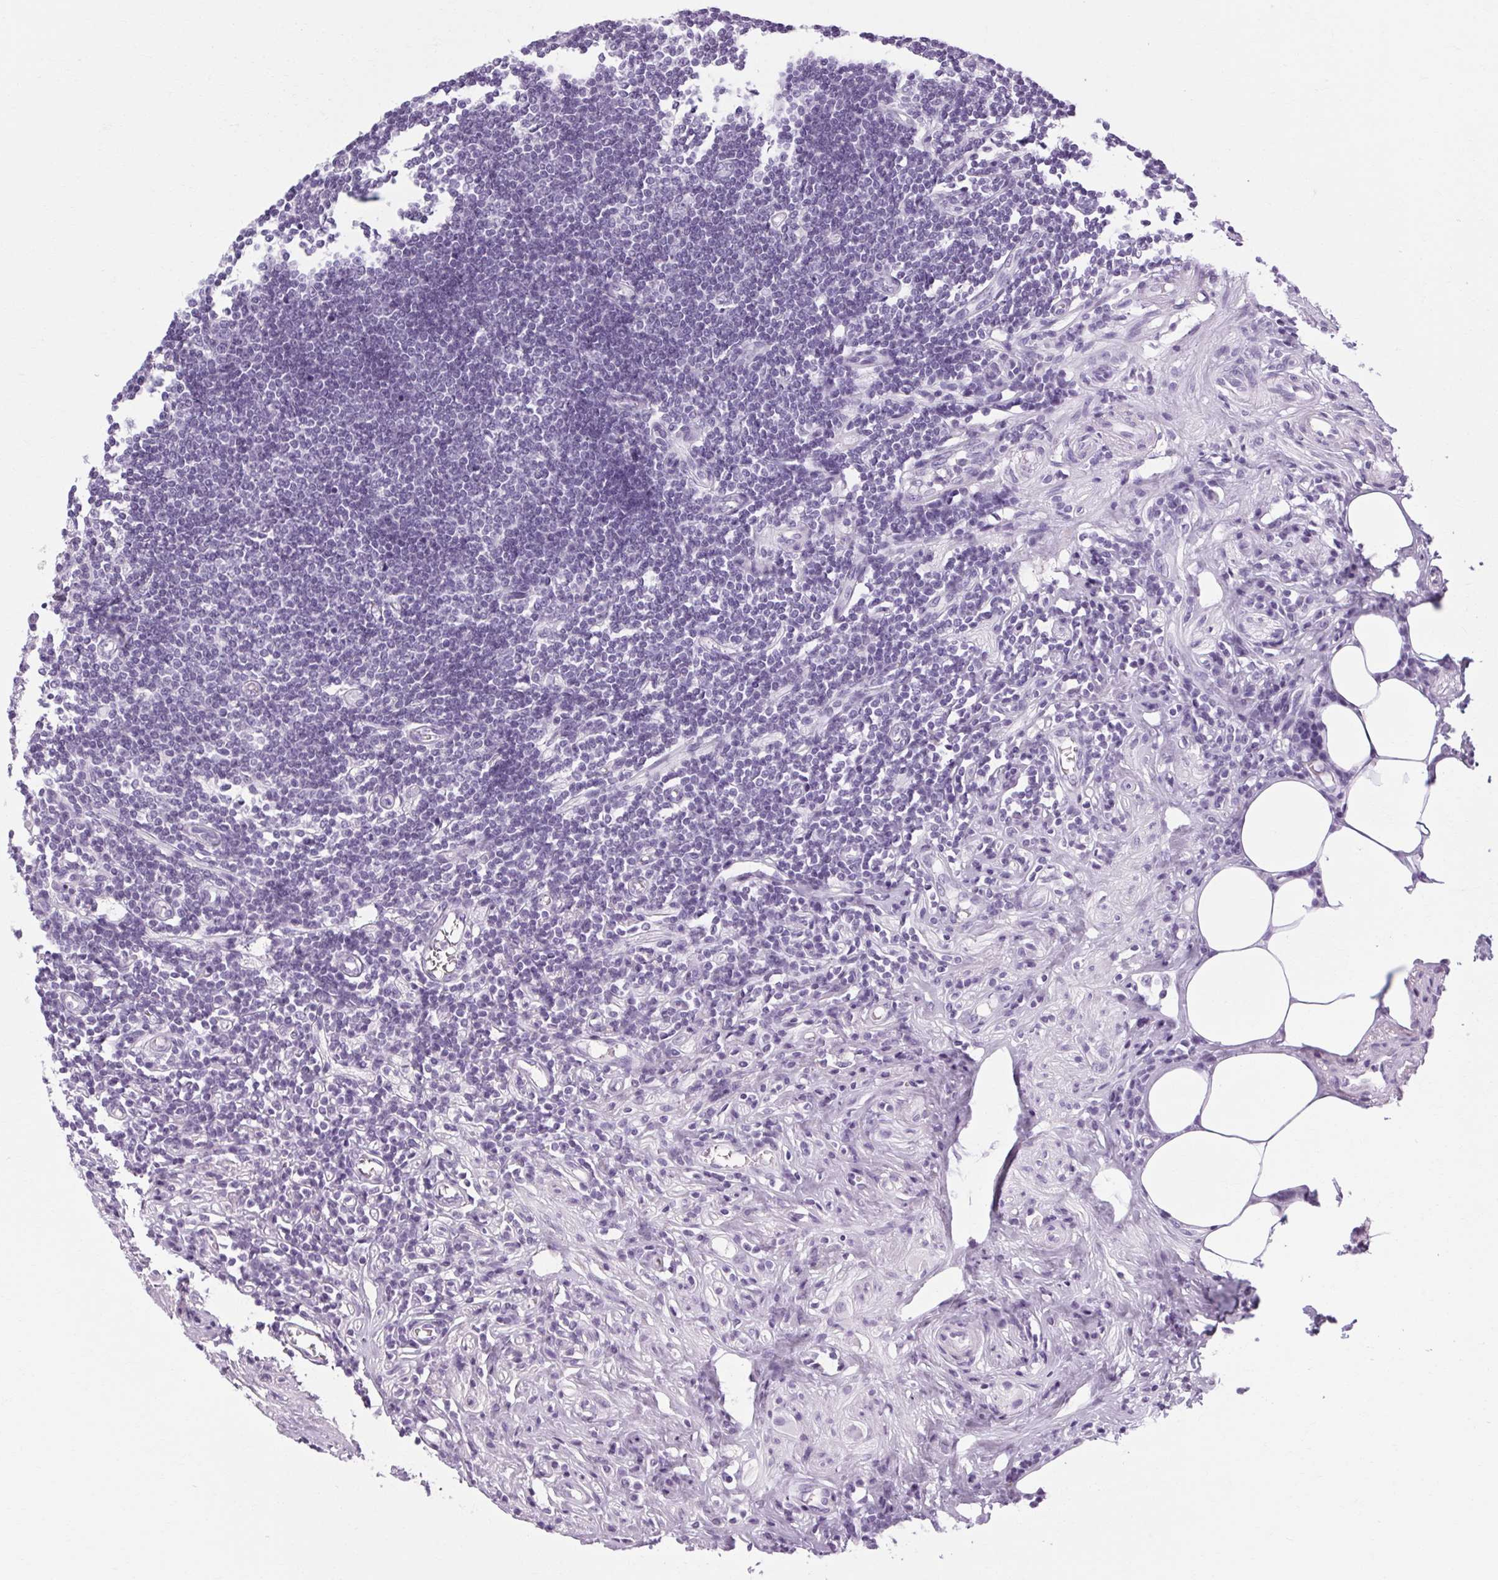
{"staining": {"intensity": "negative", "quantity": "none", "location": "none"}, "tissue": "appendix", "cell_type": "Glandular cells", "image_type": "normal", "snomed": [{"axis": "morphology", "description": "Normal tissue, NOS"}, {"axis": "topography", "description": "Appendix"}], "caption": "The image displays no significant staining in glandular cells of appendix. (Immunohistochemistry, brightfield microscopy, high magnification).", "gene": "POMC", "patient": {"sex": "female", "age": 57}}